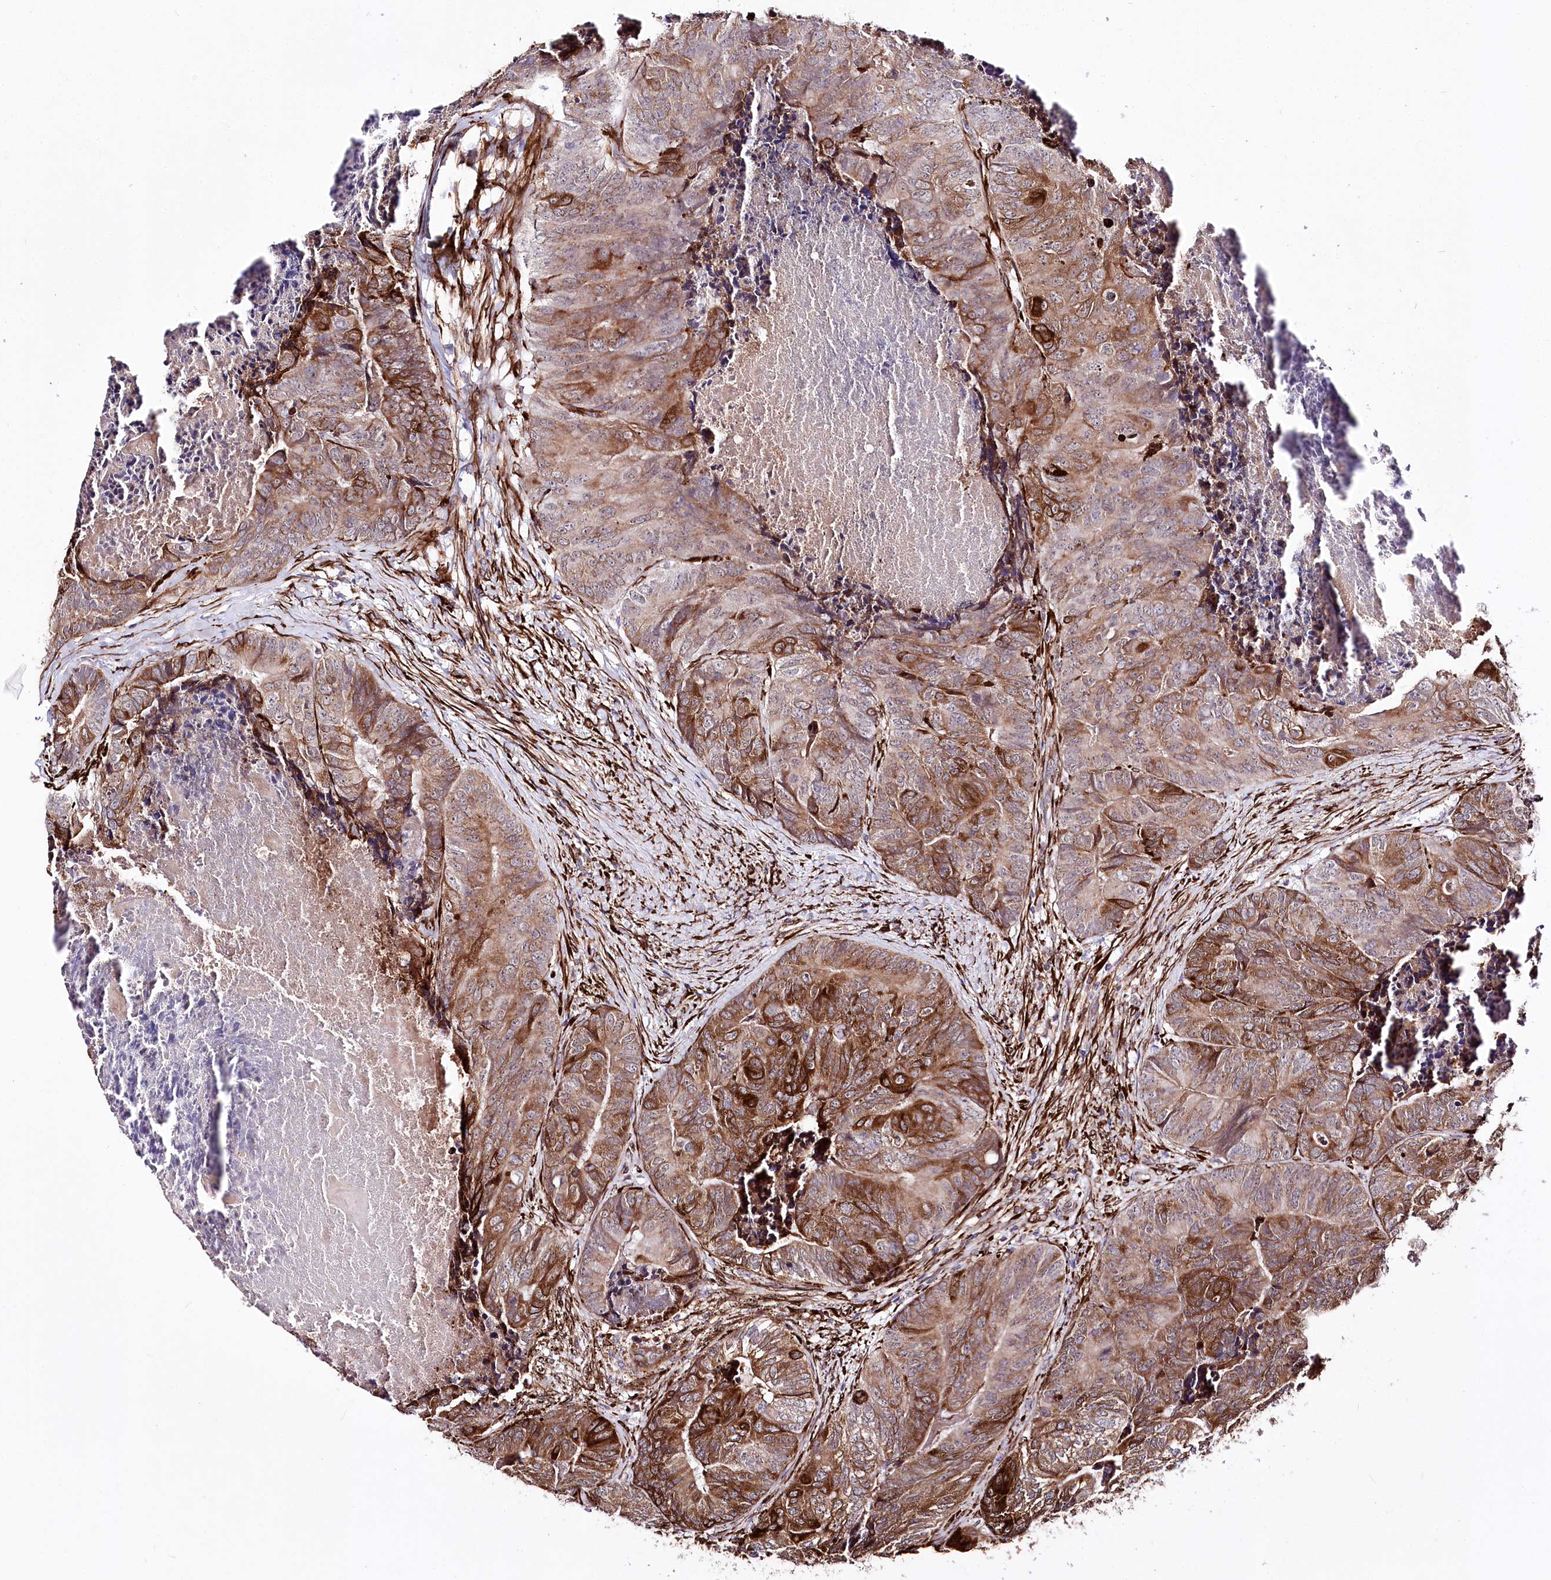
{"staining": {"intensity": "strong", "quantity": "25%-75%", "location": "cytoplasmic/membranous"}, "tissue": "colorectal cancer", "cell_type": "Tumor cells", "image_type": "cancer", "snomed": [{"axis": "morphology", "description": "Adenocarcinoma, NOS"}, {"axis": "topography", "description": "Colon"}], "caption": "Tumor cells display high levels of strong cytoplasmic/membranous positivity in approximately 25%-75% of cells in adenocarcinoma (colorectal).", "gene": "WWC1", "patient": {"sex": "female", "age": 67}}